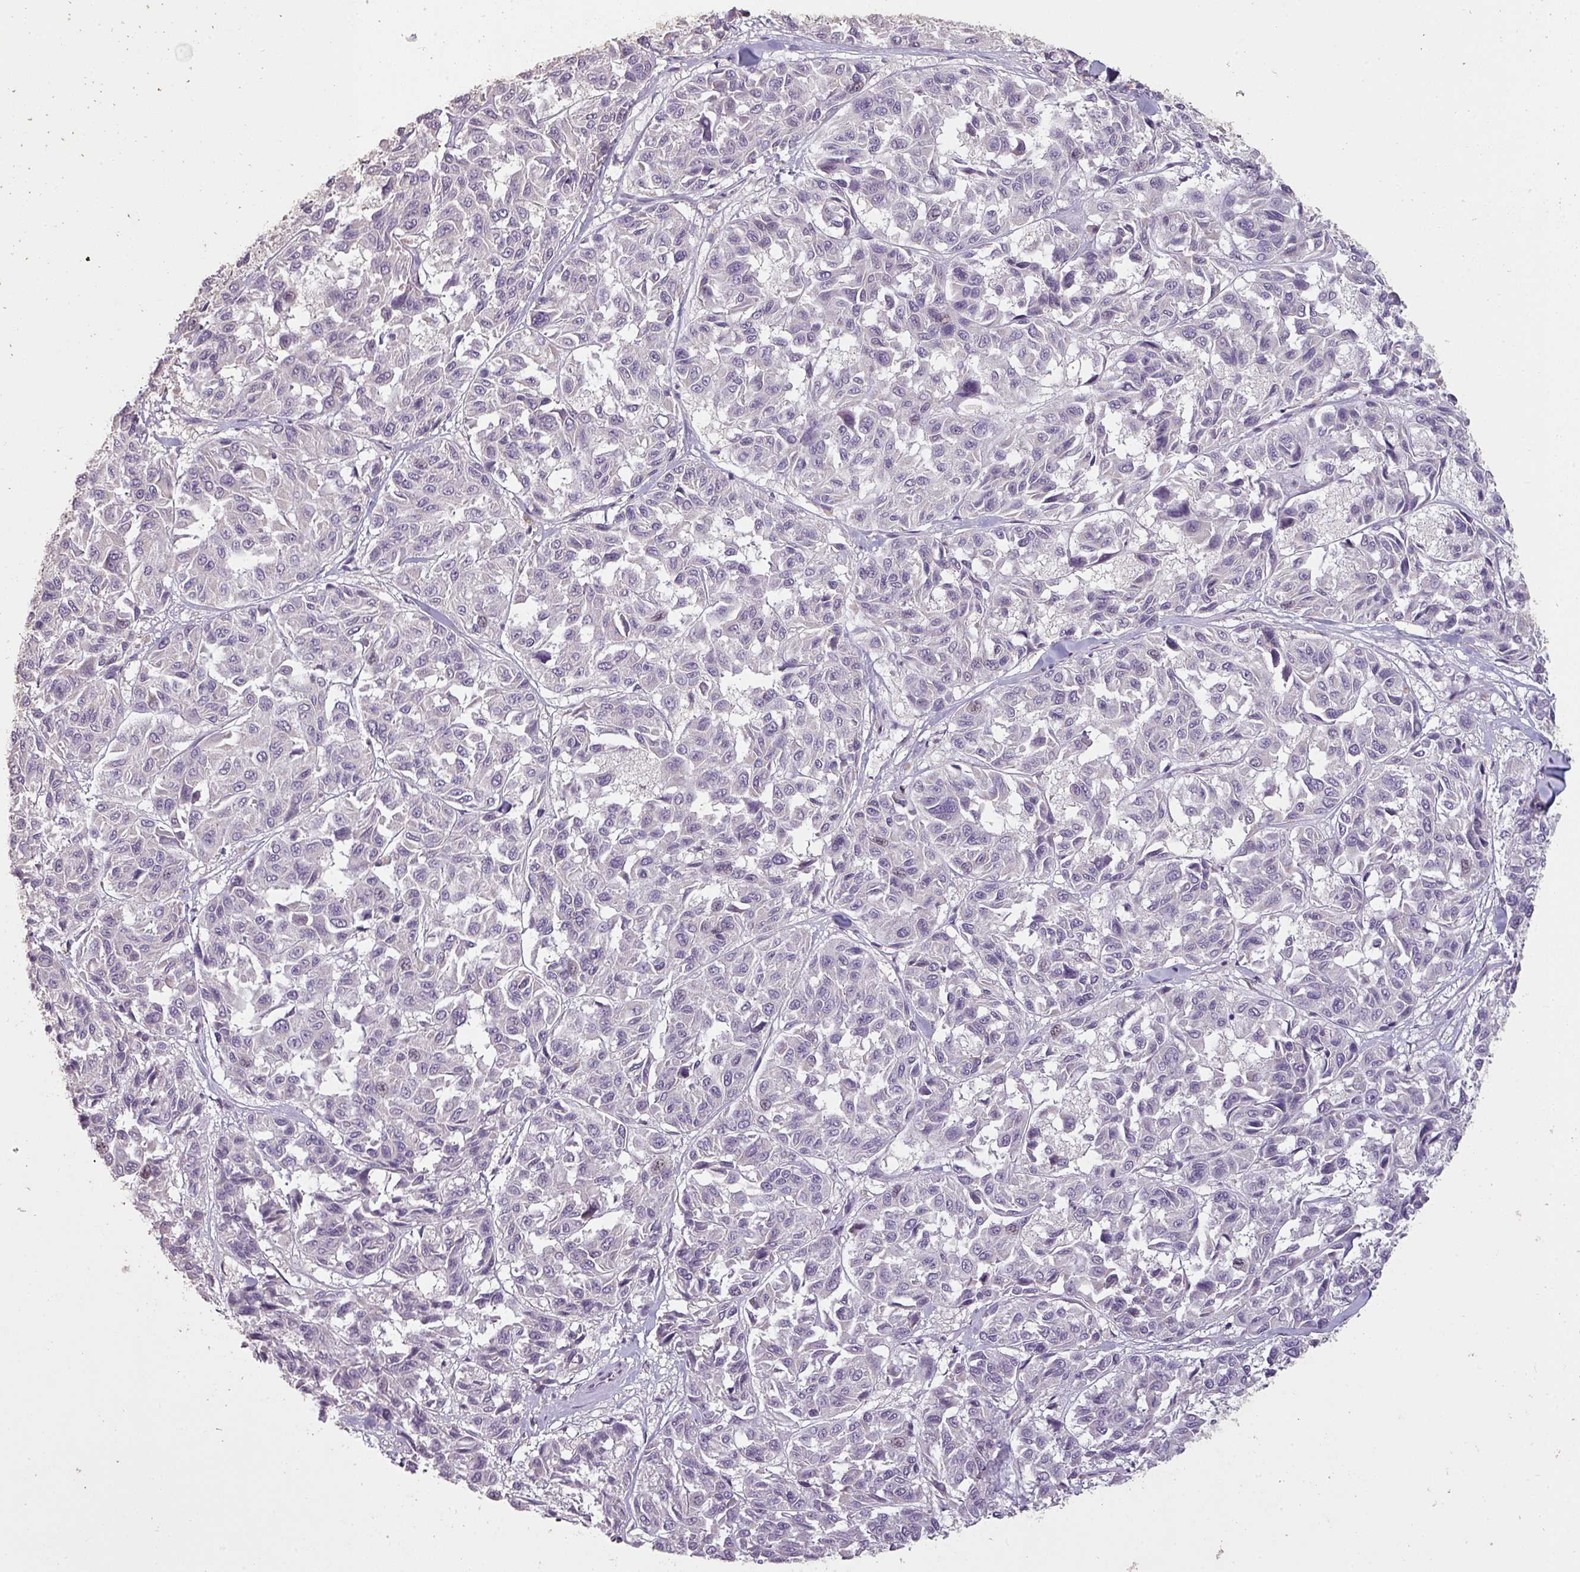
{"staining": {"intensity": "negative", "quantity": "none", "location": "none"}, "tissue": "melanoma", "cell_type": "Tumor cells", "image_type": "cancer", "snomed": [{"axis": "morphology", "description": "Malignant melanoma, NOS"}, {"axis": "topography", "description": "Skin"}], "caption": "Tumor cells show no significant protein staining in melanoma.", "gene": "LYPLA1", "patient": {"sex": "female", "age": 66}}